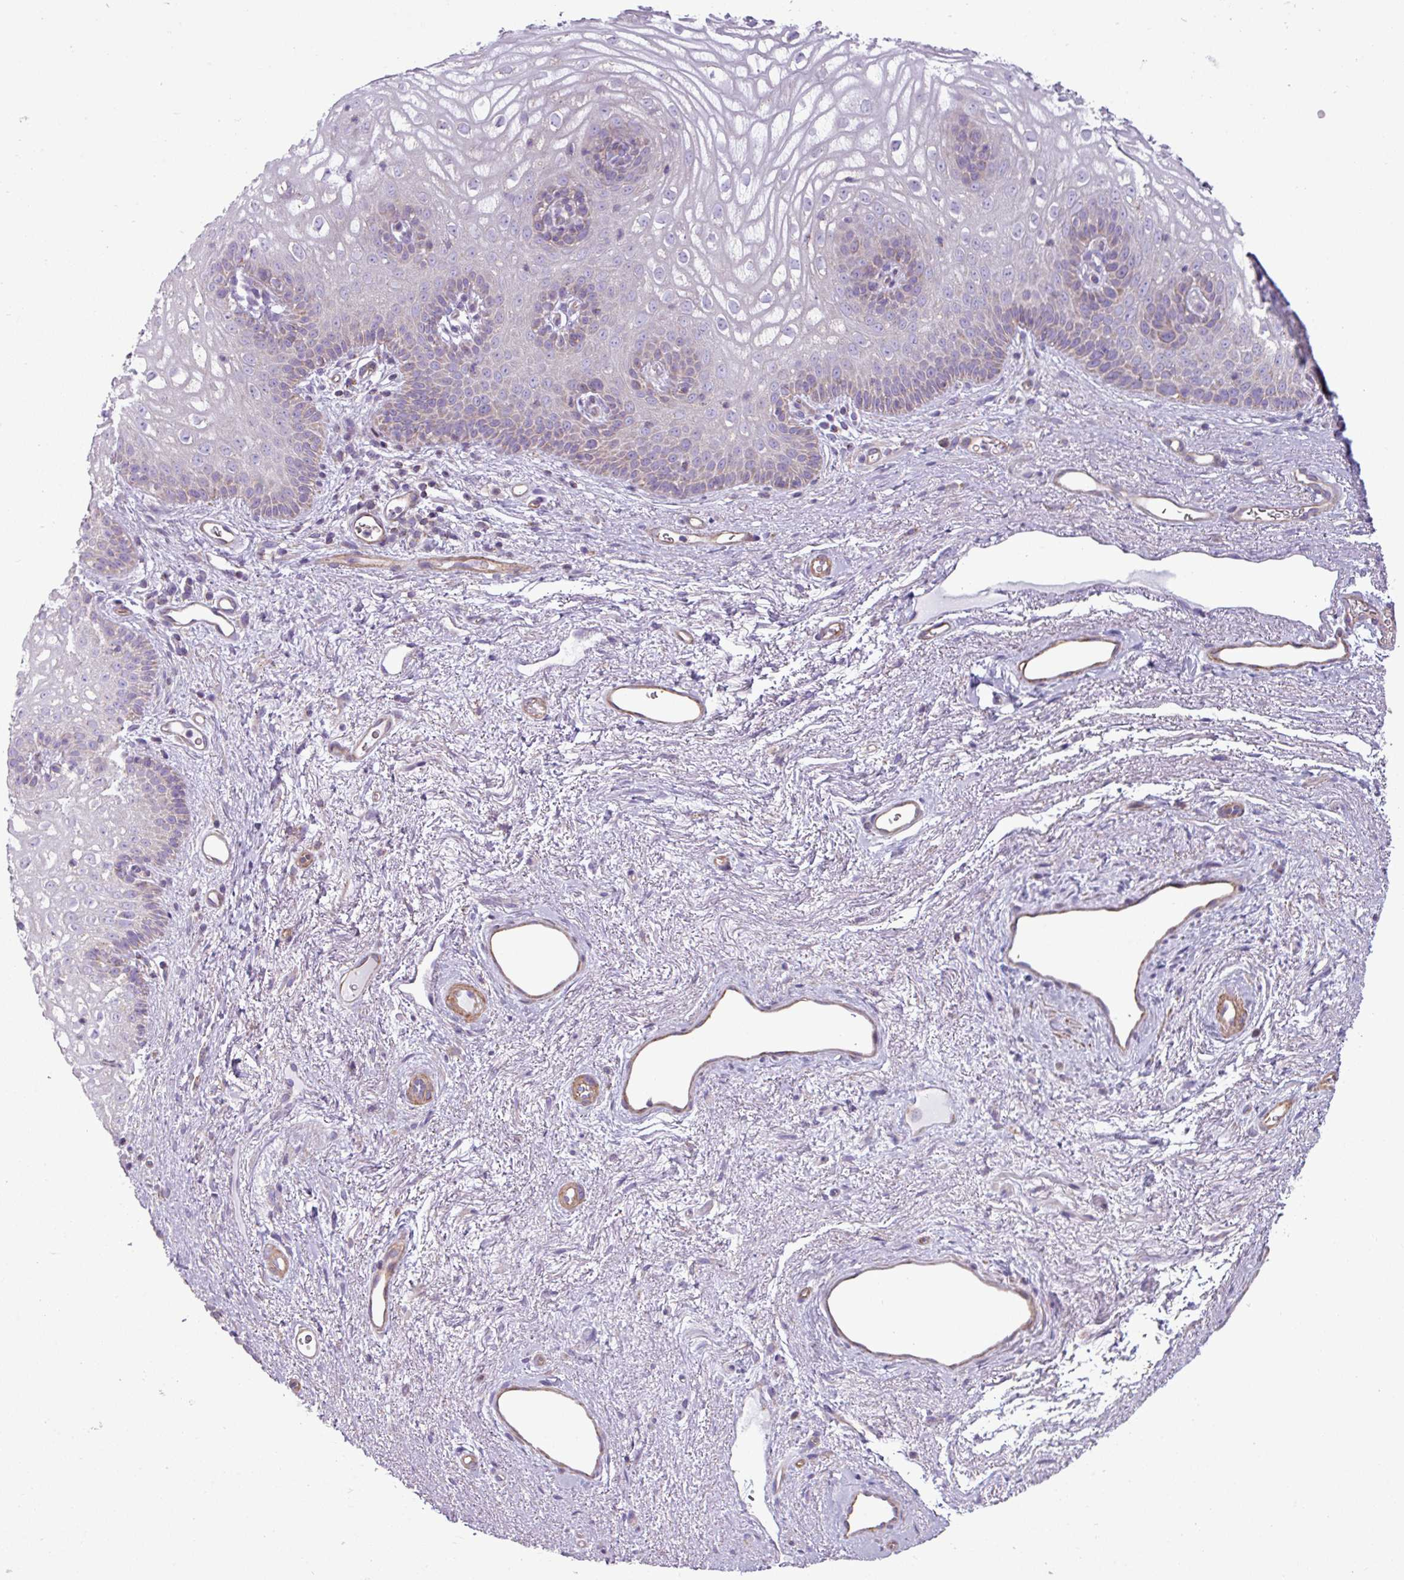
{"staining": {"intensity": "weak", "quantity": "<25%", "location": "cytoplasmic/membranous"}, "tissue": "vagina", "cell_type": "Squamous epithelial cells", "image_type": "normal", "snomed": [{"axis": "morphology", "description": "Normal tissue, NOS"}, {"axis": "topography", "description": "Vagina"}], "caption": "The image reveals no staining of squamous epithelial cells in unremarkable vagina.", "gene": "BTN2A2", "patient": {"sex": "female", "age": 47}}